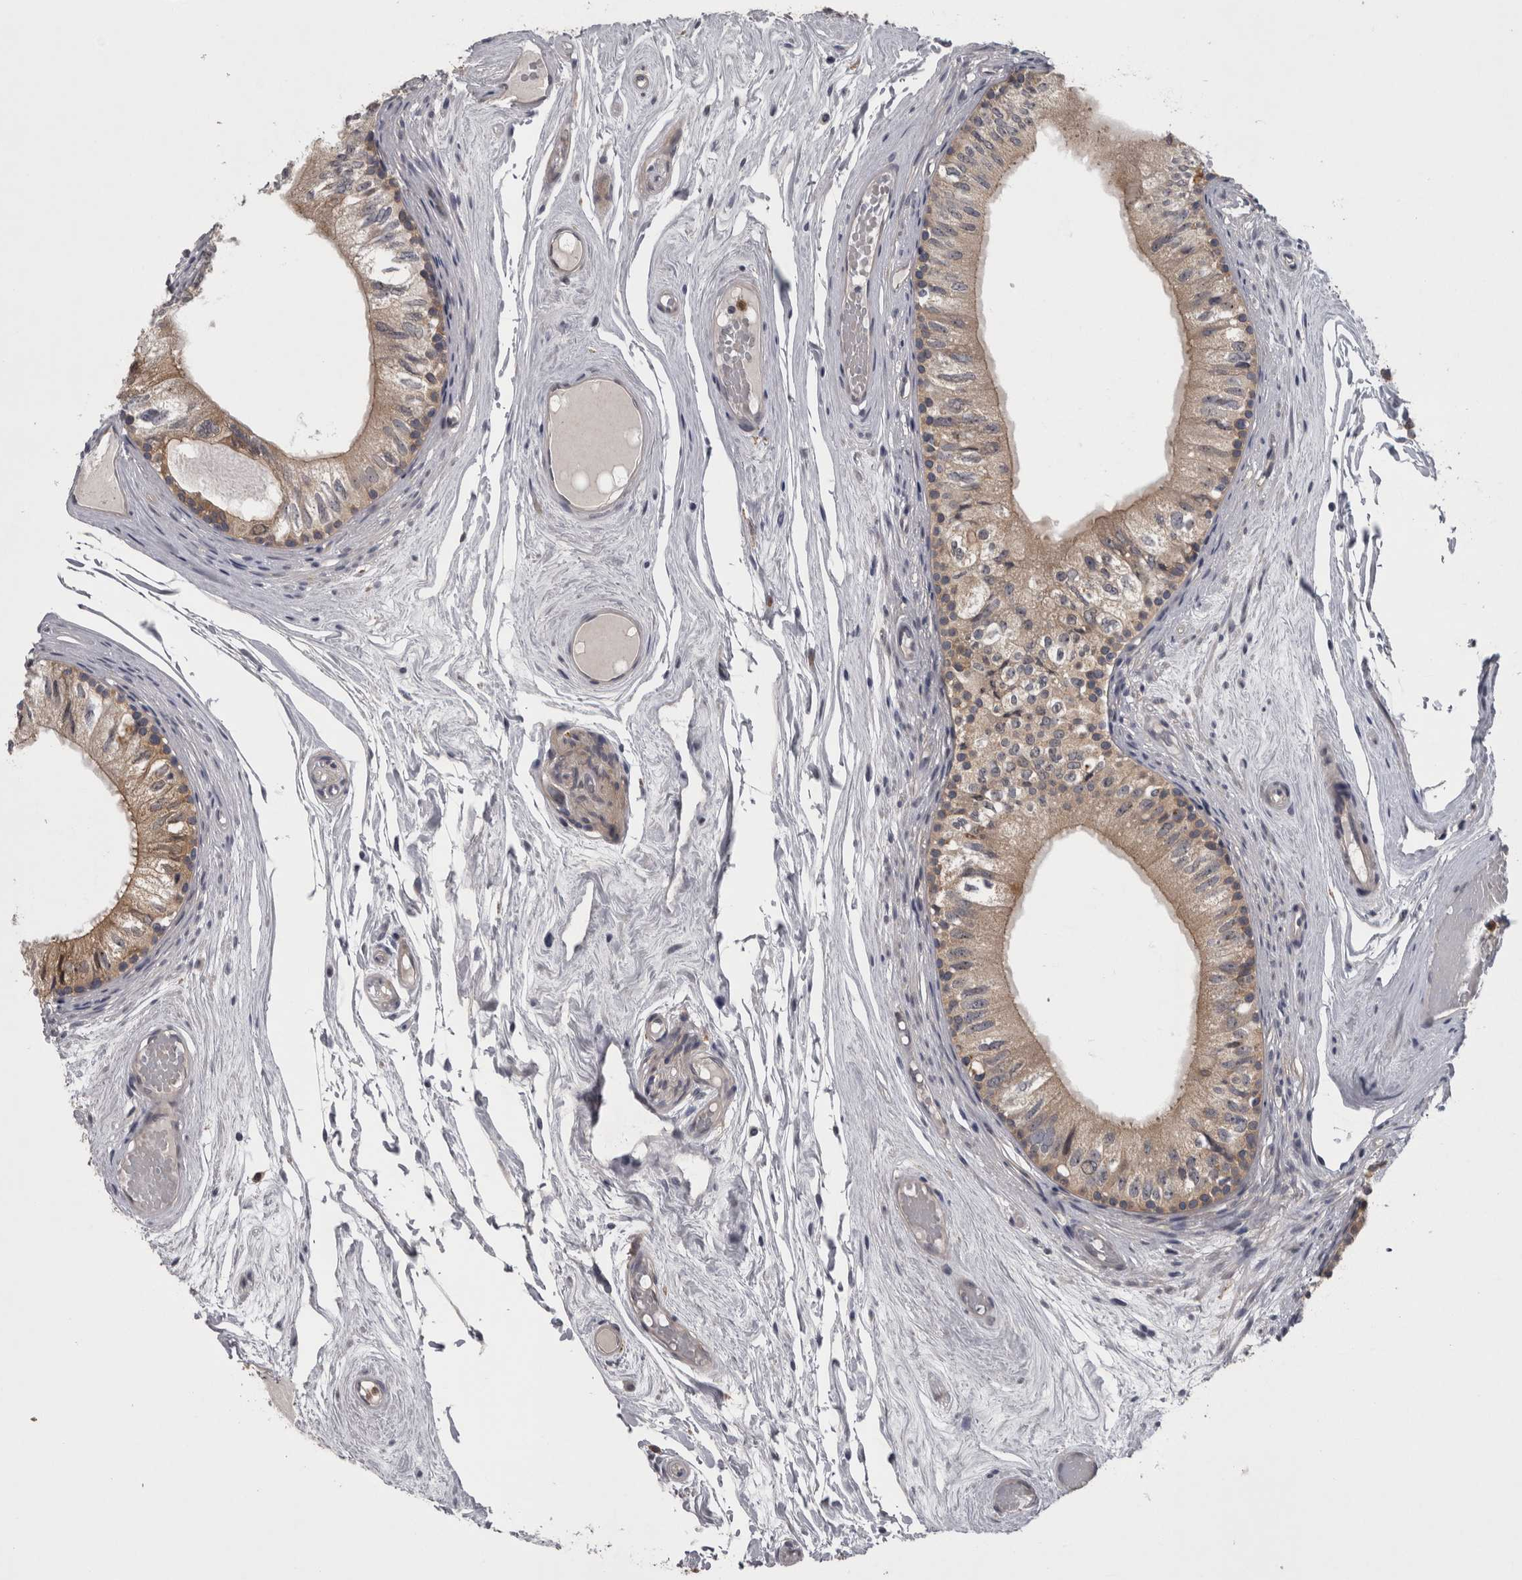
{"staining": {"intensity": "moderate", "quantity": "<25%", "location": "cytoplasmic/membranous"}, "tissue": "epididymis", "cell_type": "Glandular cells", "image_type": "normal", "snomed": [{"axis": "morphology", "description": "Normal tissue, NOS"}, {"axis": "topography", "description": "Epididymis"}], "caption": "Approximately <25% of glandular cells in unremarkable human epididymis demonstrate moderate cytoplasmic/membranous protein positivity as visualized by brown immunohistochemical staining.", "gene": "PRKCI", "patient": {"sex": "male", "age": 79}}